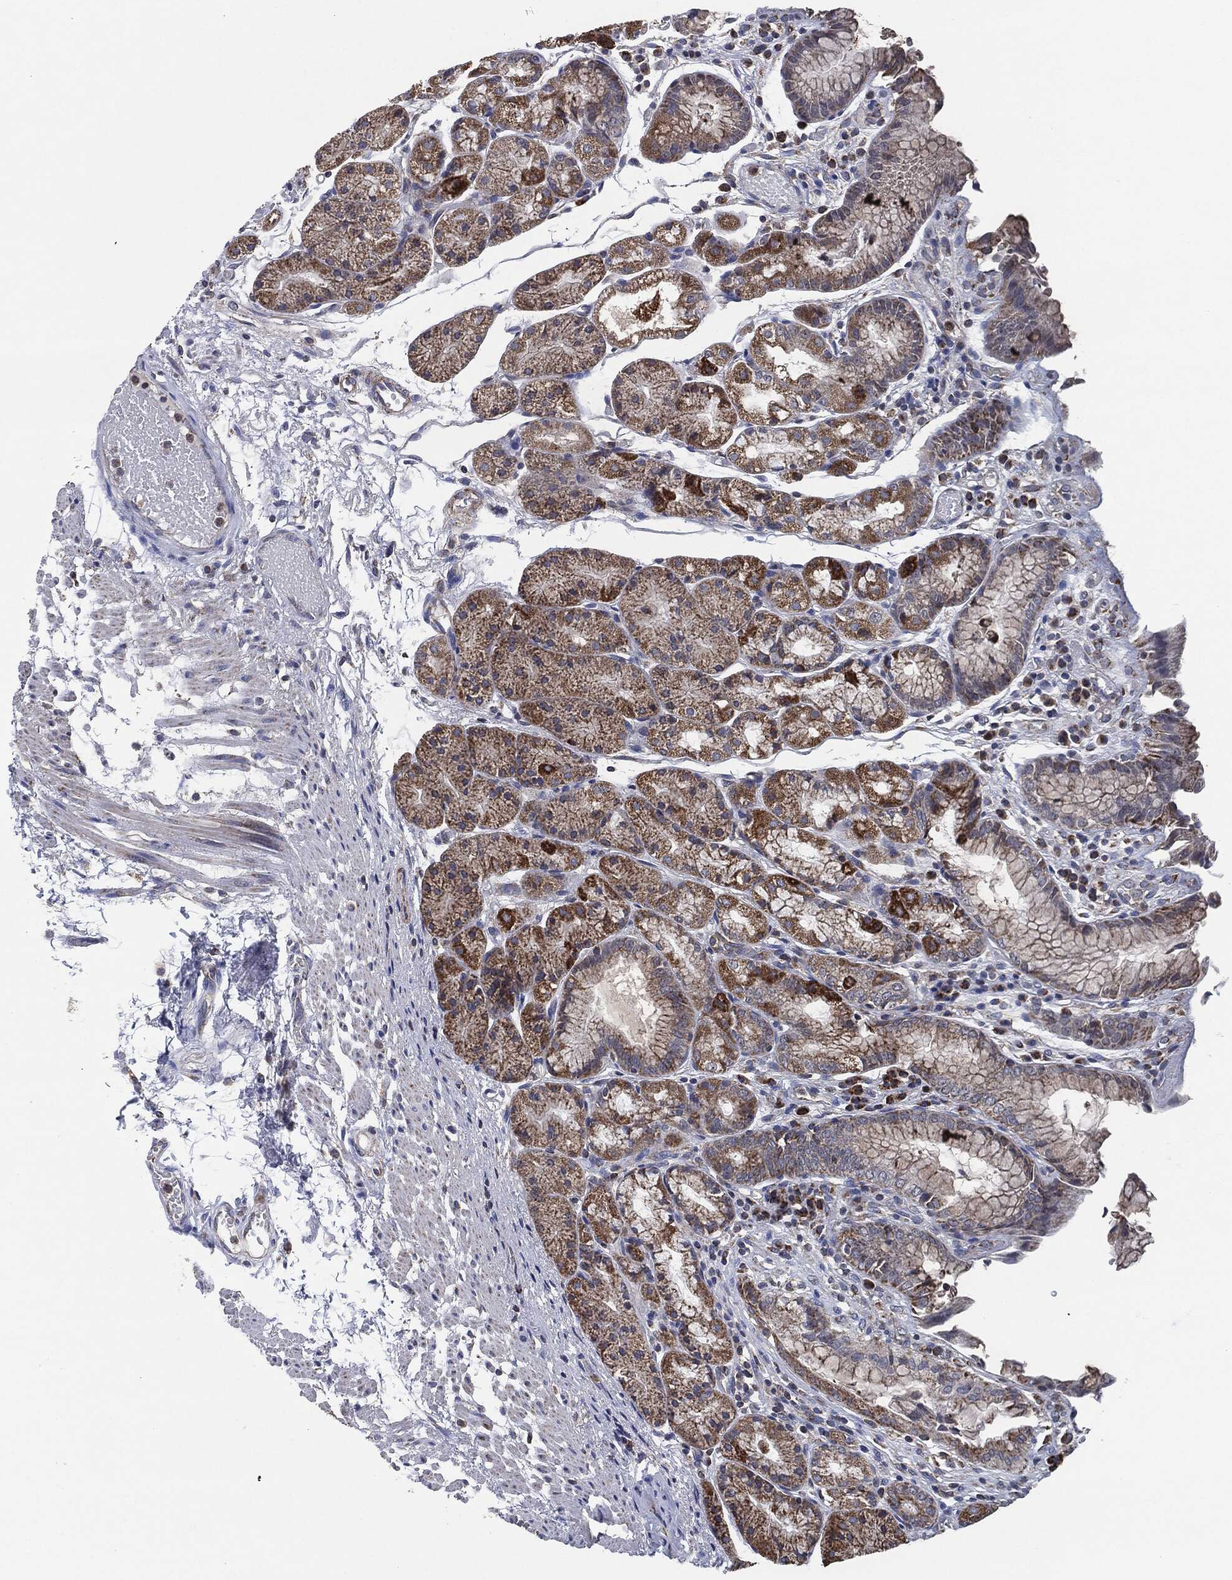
{"staining": {"intensity": "strong", "quantity": "25%-75%", "location": "cytoplasmic/membranous"}, "tissue": "stomach", "cell_type": "Glandular cells", "image_type": "normal", "snomed": [{"axis": "morphology", "description": "Normal tissue, NOS"}, {"axis": "topography", "description": "Stomach, upper"}], "caption": "Strong cytoplasmic/membranous expression is present in about 25%-75% of glandular cells in normal stomach. (IHC, brightfield microscopy, high magnification).", "gene": "NDUFV2", "patient": {"sex": "male", "age": 72}}